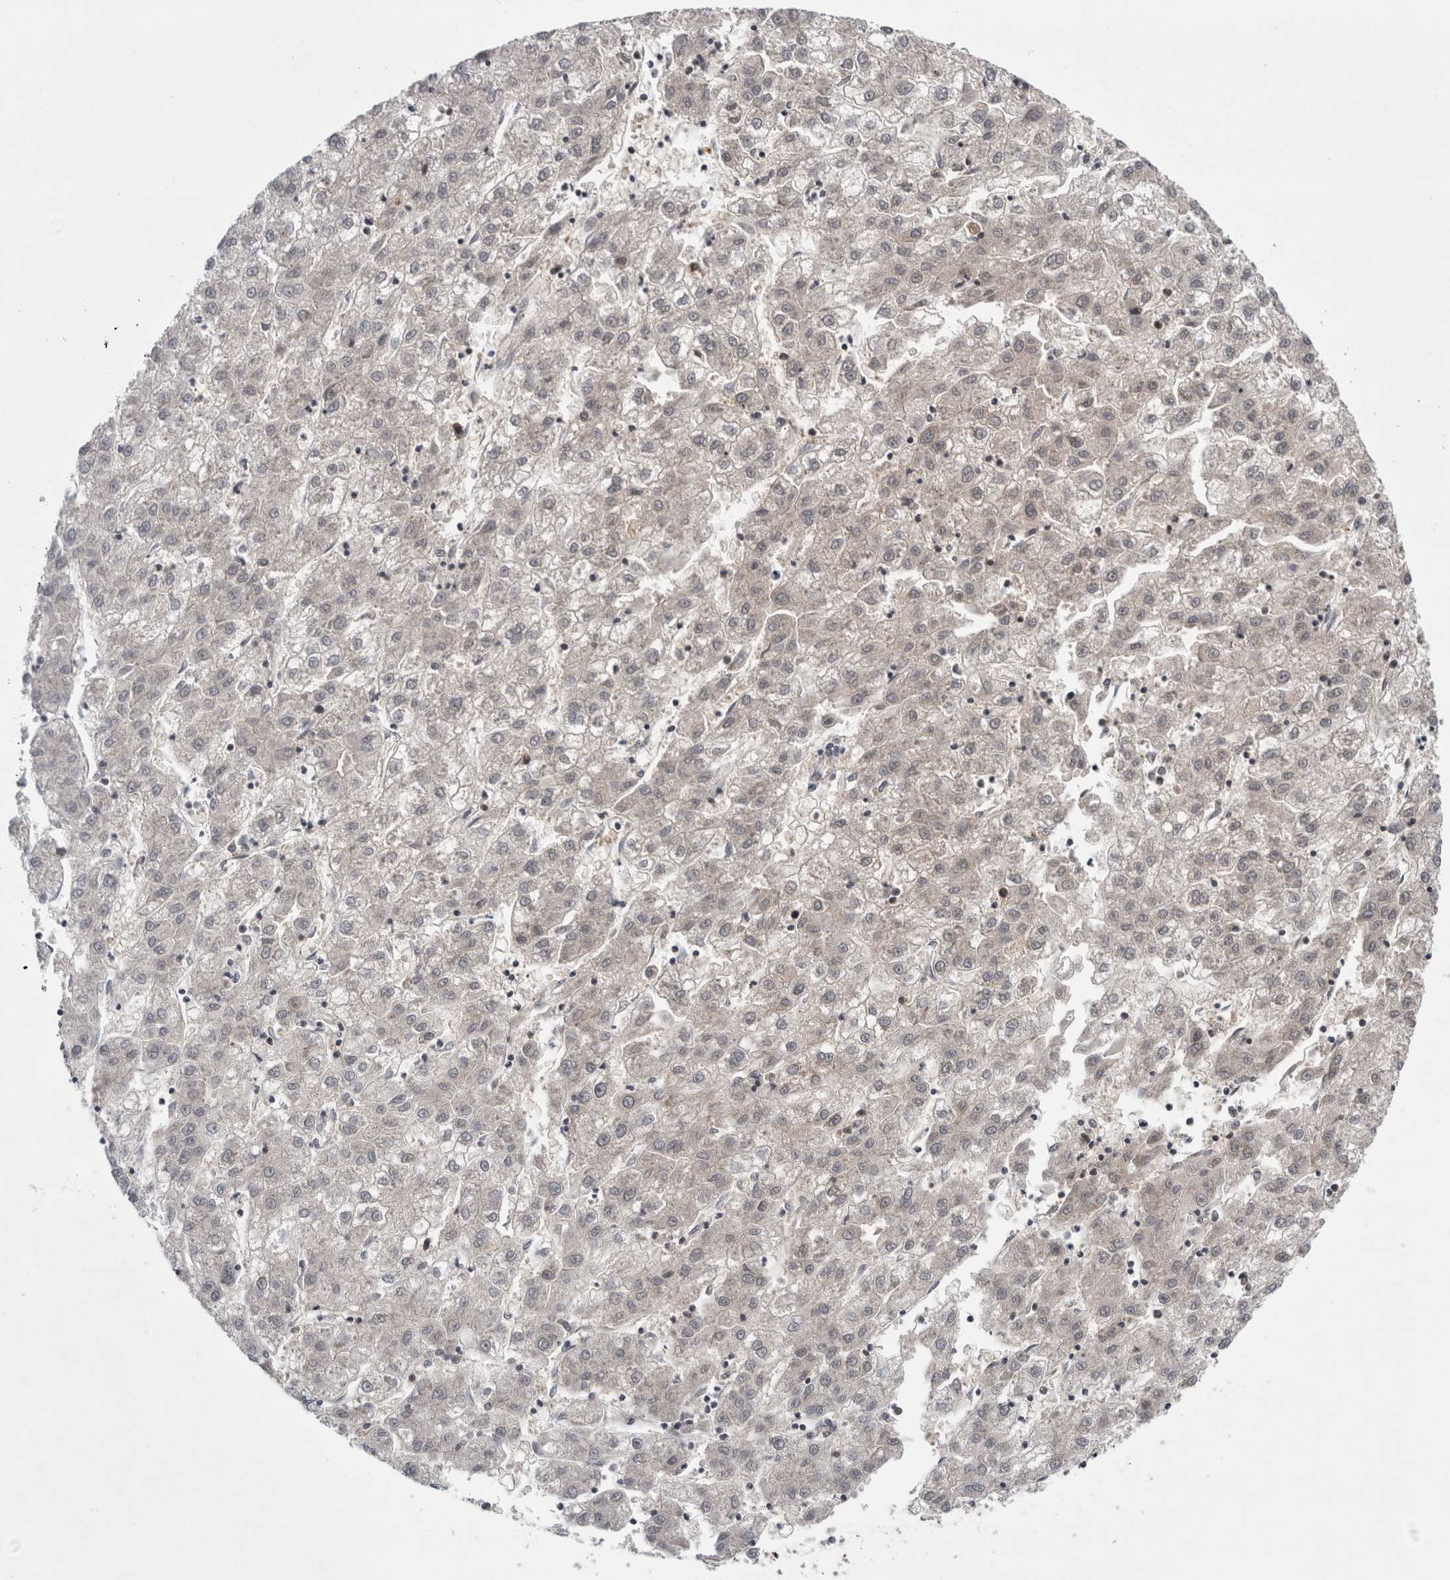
{"staining": {"intensity": "negative", "quantity": "none", "location": "none"}, "tissue": "liver cancer", "cell_type": "Tumor cells", "image_type": "cancer", "snomed": [{"axis": "morphology", "description": "Carcinoma, Hepatocellular, NOS"}, {"axis": "topography", "description": "Liver"}], "caption": "Immunohistochemical staining of liver hepatocellular carcinoma displays no significant positivity in tumor cells.", "gene": "CACYBP", "patient": {"sex": "male", "age": 72}}